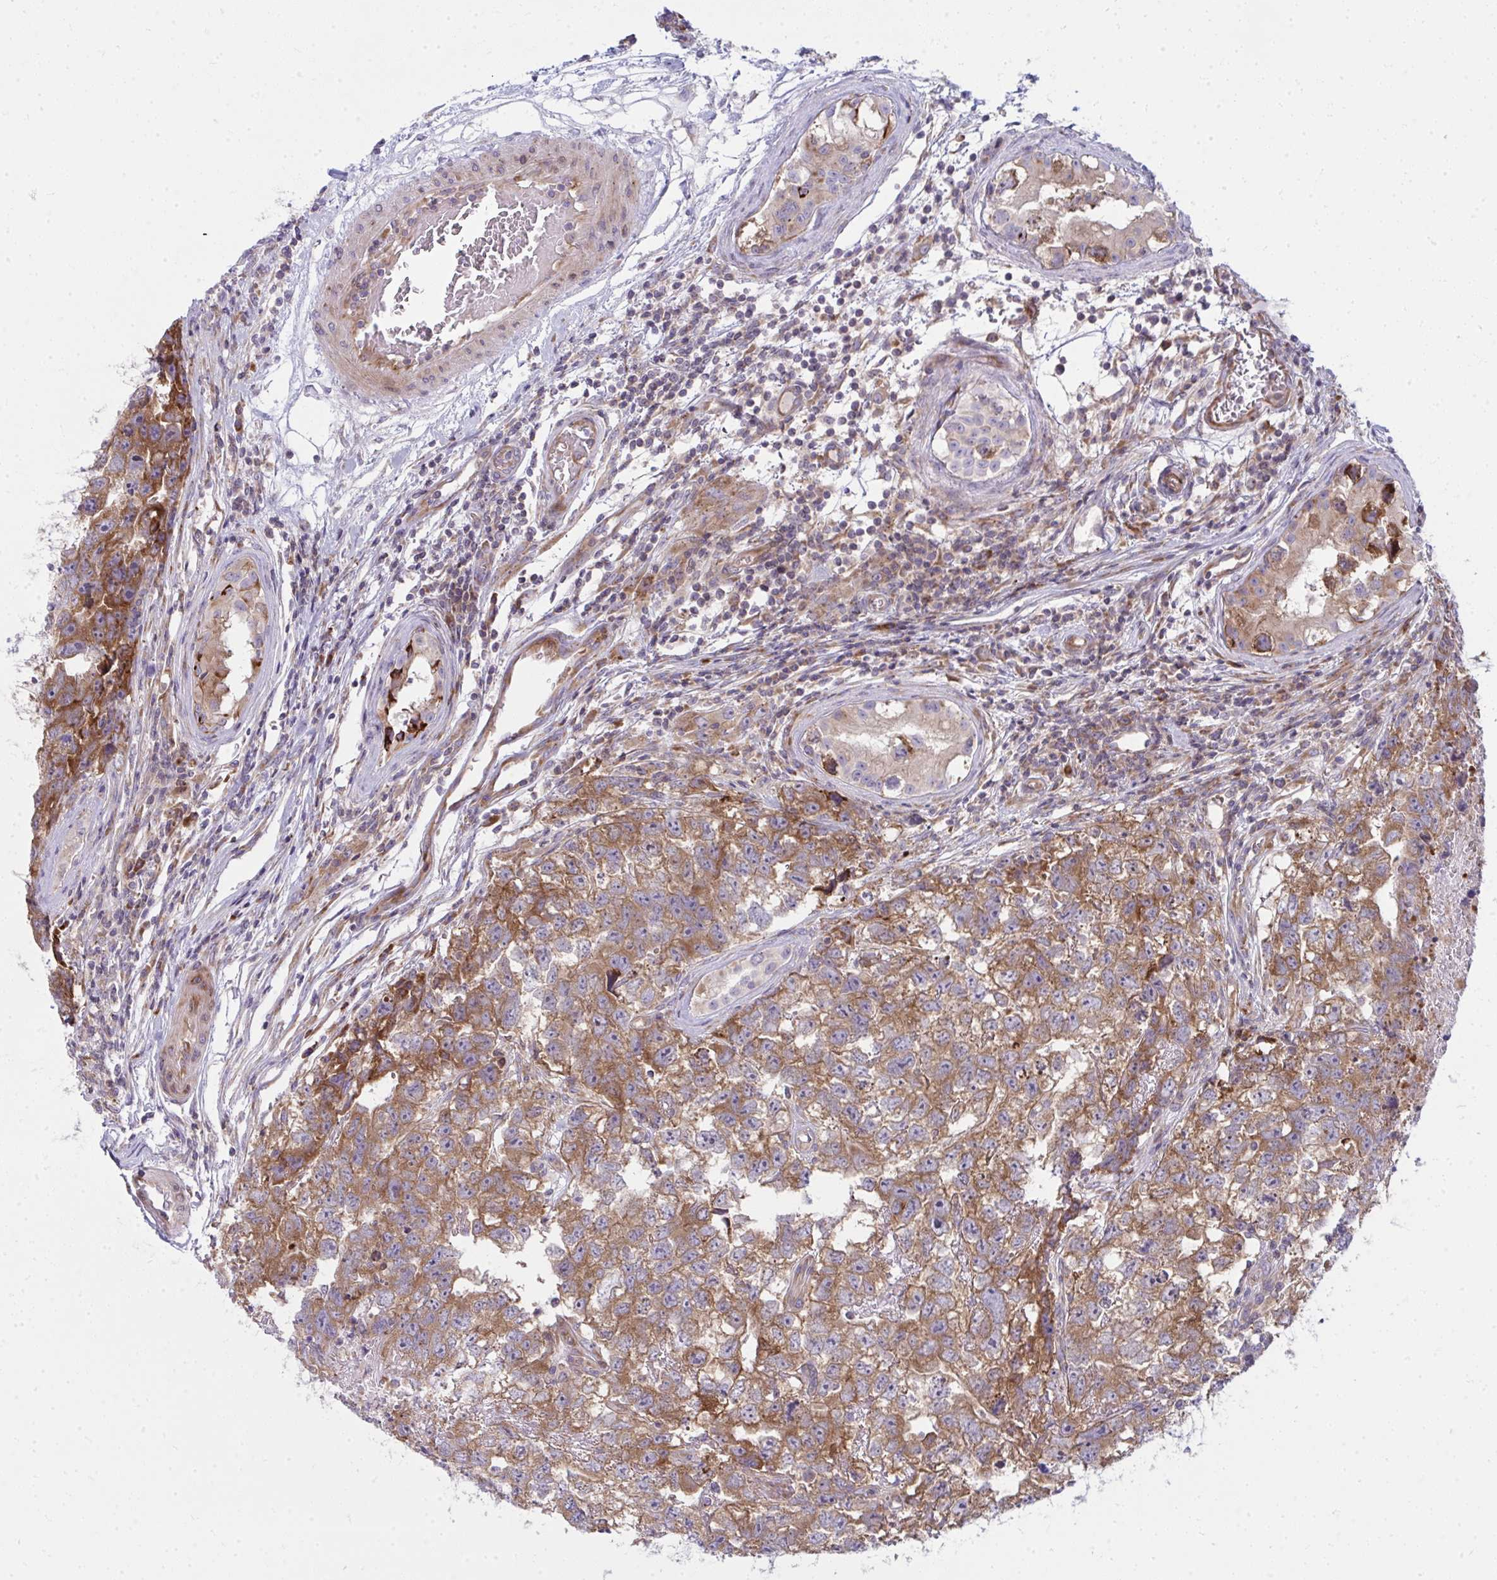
{"staining": {"intensity": "moderate", "quantity": ">75%", "location": "cytoplasmic/membranous"}, "tissue": "testis cancer", "cell_type": "Tumor cells", "image_type": "cancer", "snomed": [{"axis": "morphology", "description": "Carcinoma, Embryonal, NOS"}, {"axis": "topography", "description": "Testis"}], "caption": "Moderate cytoplasmic/membranous staining is present in about >75% of tumor cells in testis embryonal carcinoma.", "gene": "GFPT2", "patient": {"sex": "male", "age": 22}}